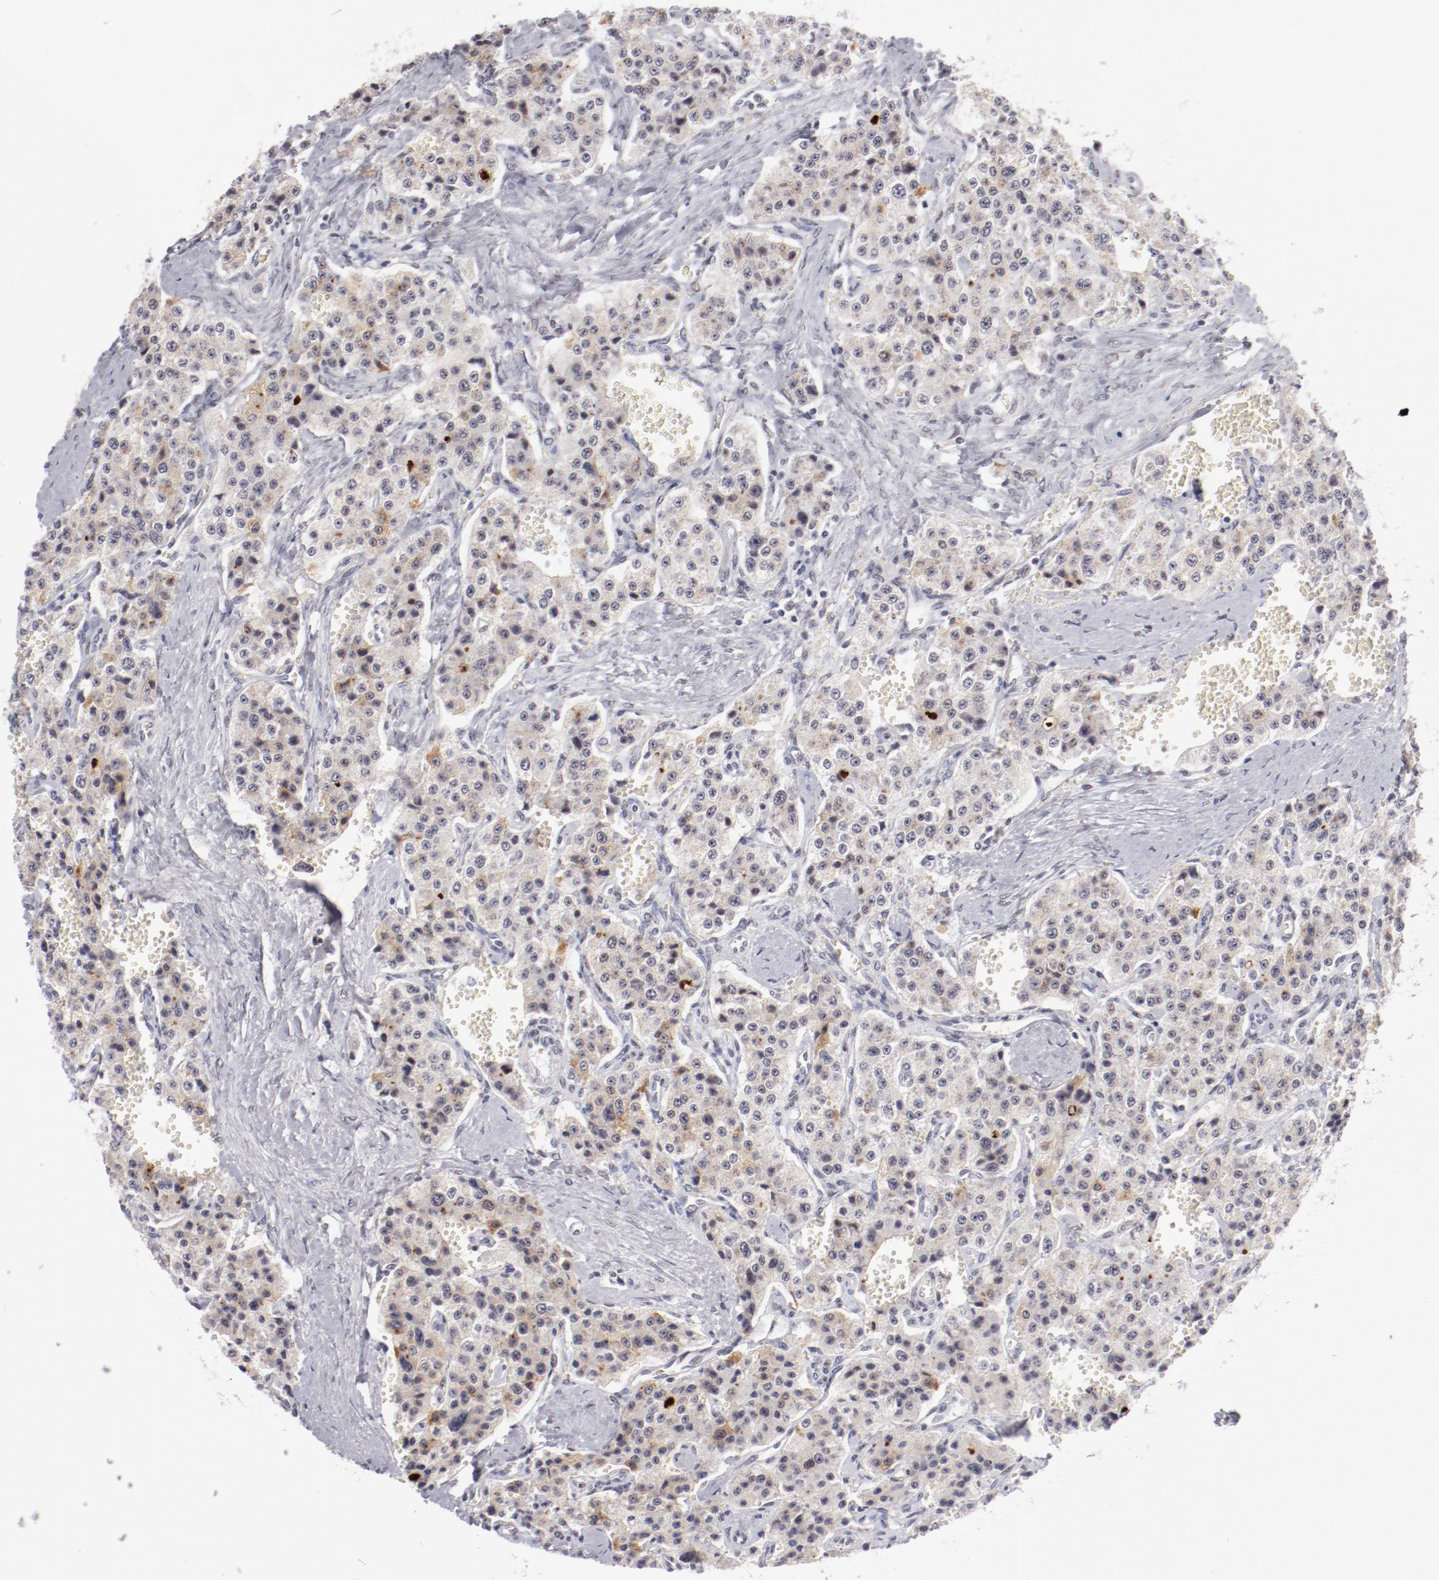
{"staining": {"intensity": "weak", "quantity": "25%-75%", "location": "cytoplasmic/membranous"}, "tissue": "carcinoid", "cell_type": "Tumor cells", "image_type": "cancer", "snomed": [{"axis": "morphology", "description": "Carcinoid, malignant, NOS"}, {"axis": "topography", "description": "Small intestine"}], "caption": "Human malignant carcinoid stained with a brown dye reveals weak cytoplasmic/membranous positive positivity in approximately 25%-75% of tumor cells.", "gene": "TFAP4", "patient": {"sex": "male", "age": 52}}